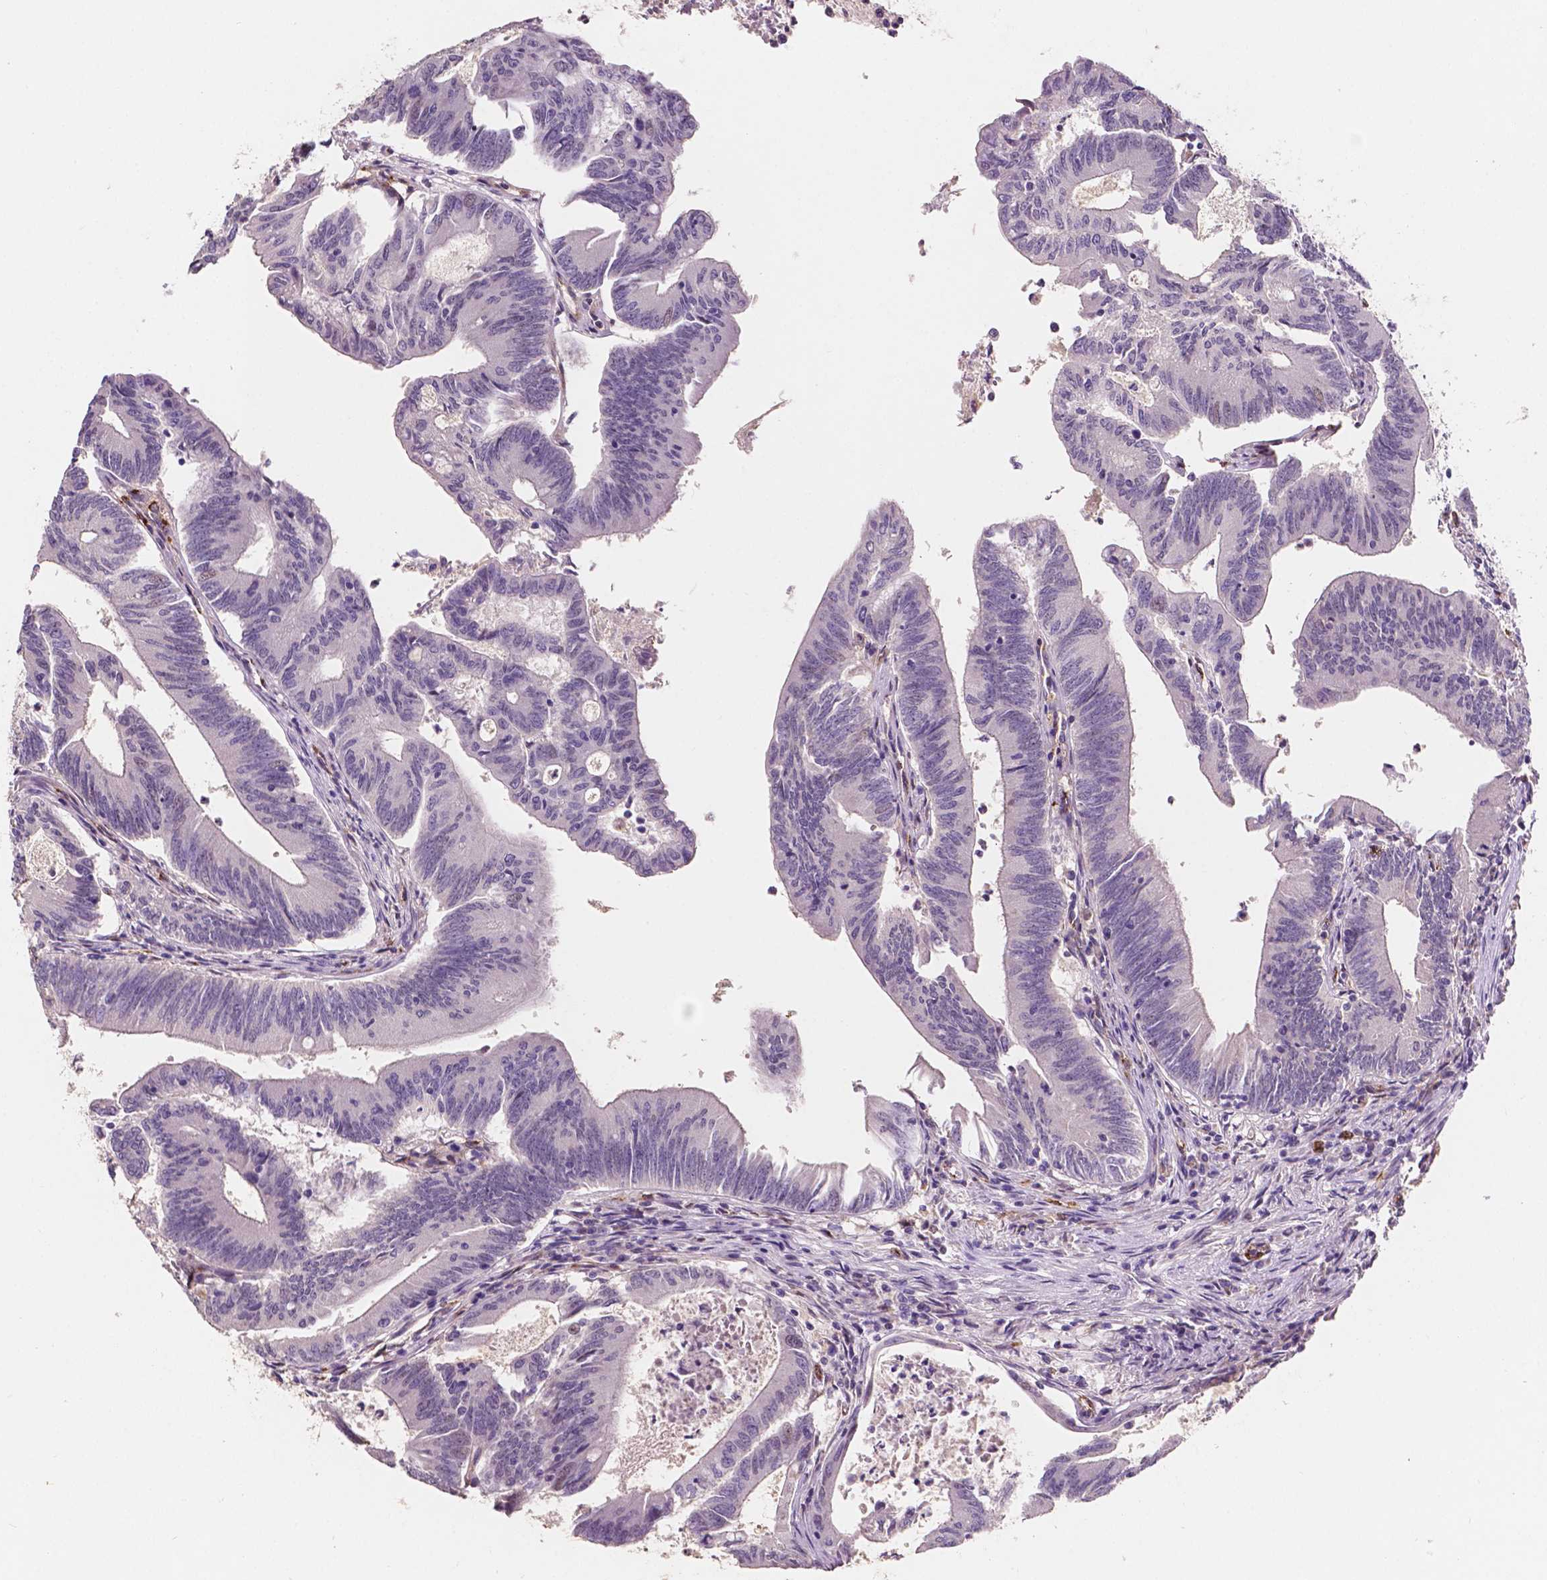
{"staining": {"intensity": "negative", "quantity": "none", "location": "none"}, "tissue": "colorectal cancer", "cell_type": "Tumor cells", "image_type": "cancer", "snomed": [{"axis": "morphology", "description": "Adenocarcinoma, NOS"}, {"axis": "topography", "description": "Colon"}], "caption": "Immunohistochemistry (IHC) photomicrograph of colorectal cancer stained for a protein (brown), which demonstrates no expression in tumor cells.", "gene": "SLC22A4", "patient": {"sex": "female", "age": 70}}